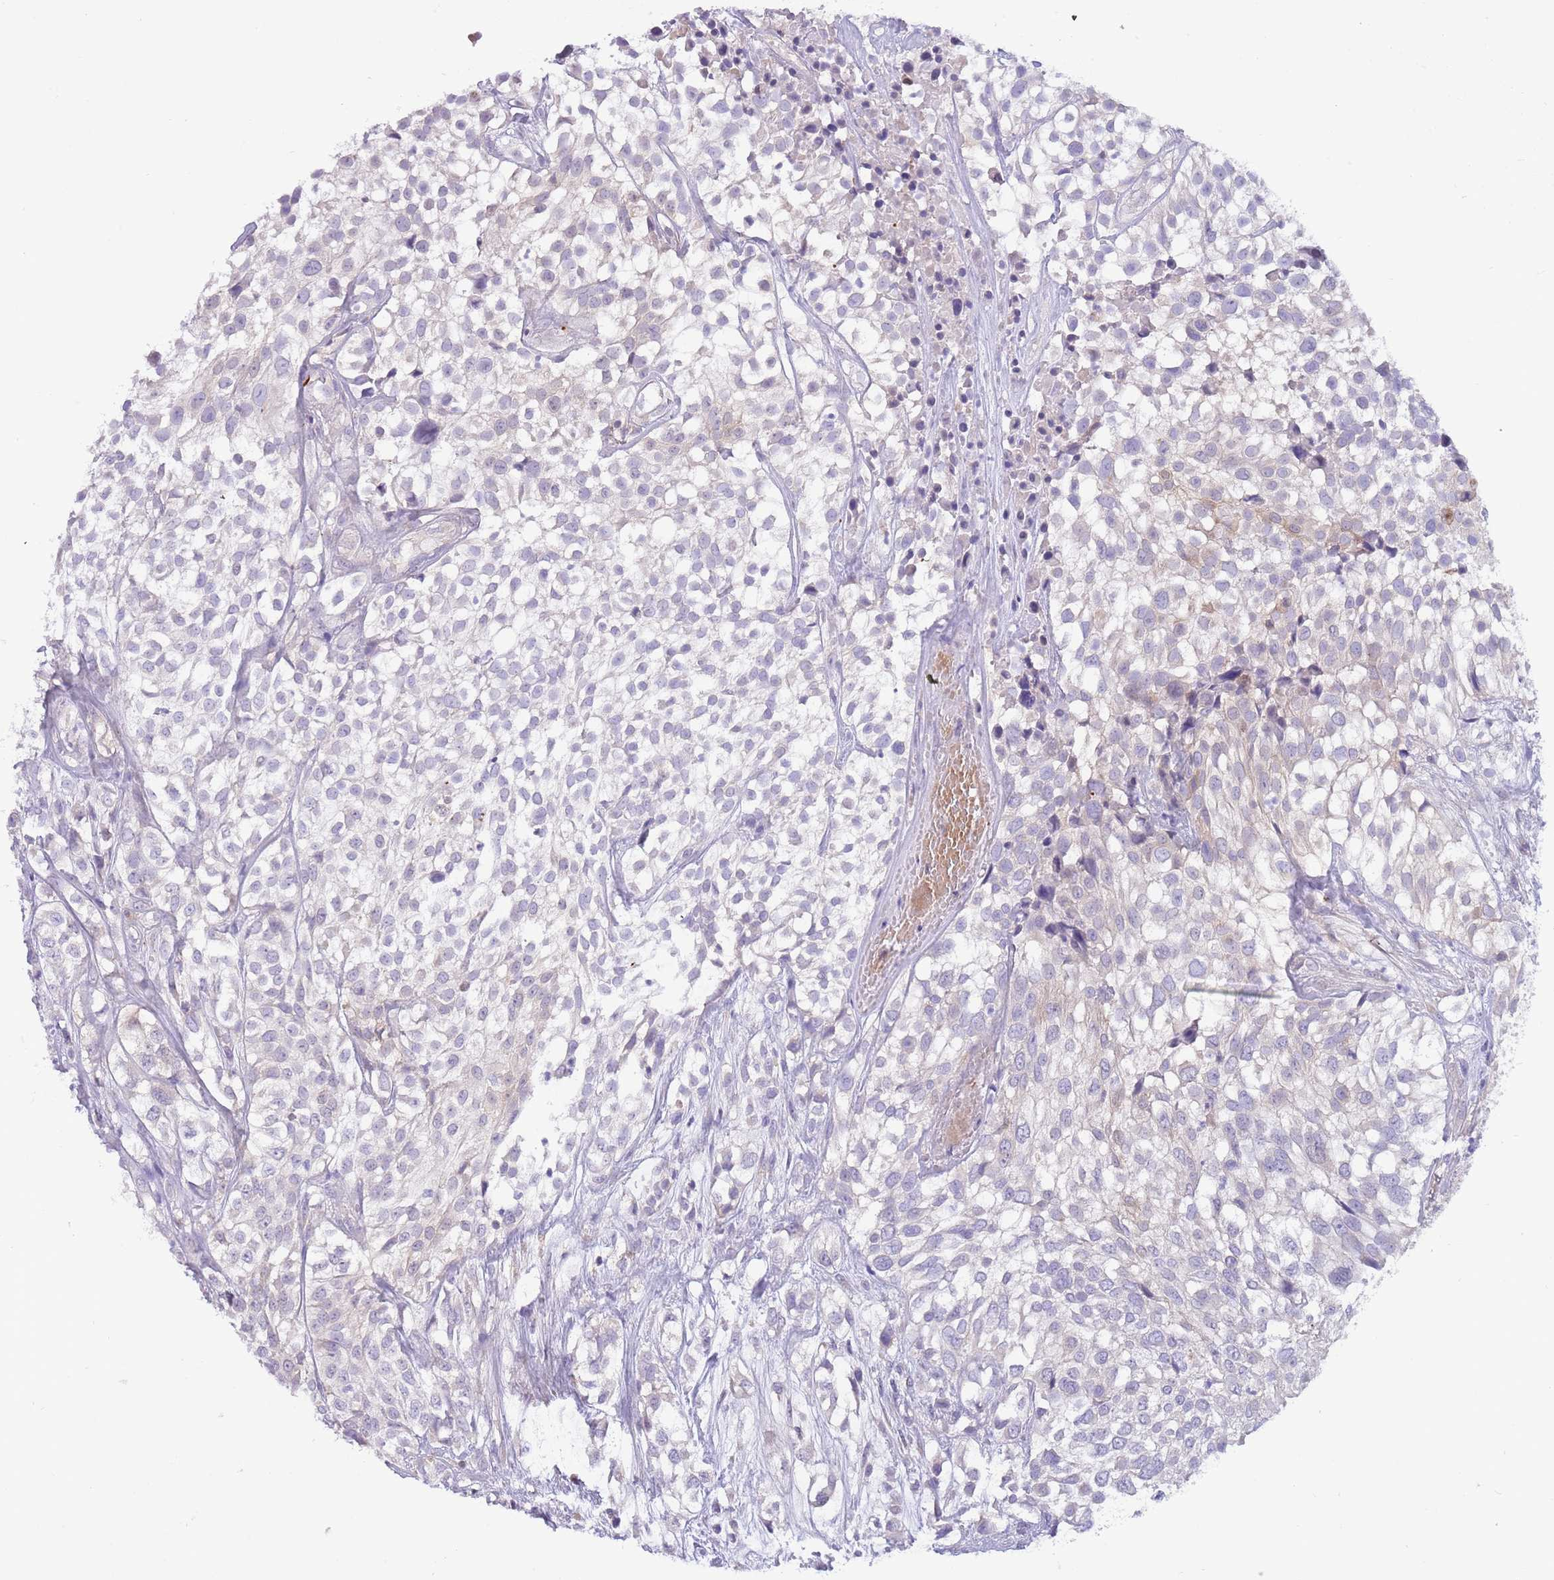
{"staining": {"intensity": "negative", "quantity": "none", "location": "none"}, "tissue": "urothelial cancer", "cell_type": "Tumor cells", "image_type": "cancer", "snomed": [{"axis": "morphology", "description": "Urothelial carcinoma, High grade"}, {"axis": "topography", "description": "Urinary bladder"}], "caption": "The photomicrograph displays no significant staining in tumor cells of high-grade urothelial carcinoma. The staining was performed using DAB to visualize the protein expression in brown, while the nuclei were stained in blue with hematoxylin (Magnification: 20x).", "gene": "DDHD1", "patient": {"sex": "male", "age": 56}}